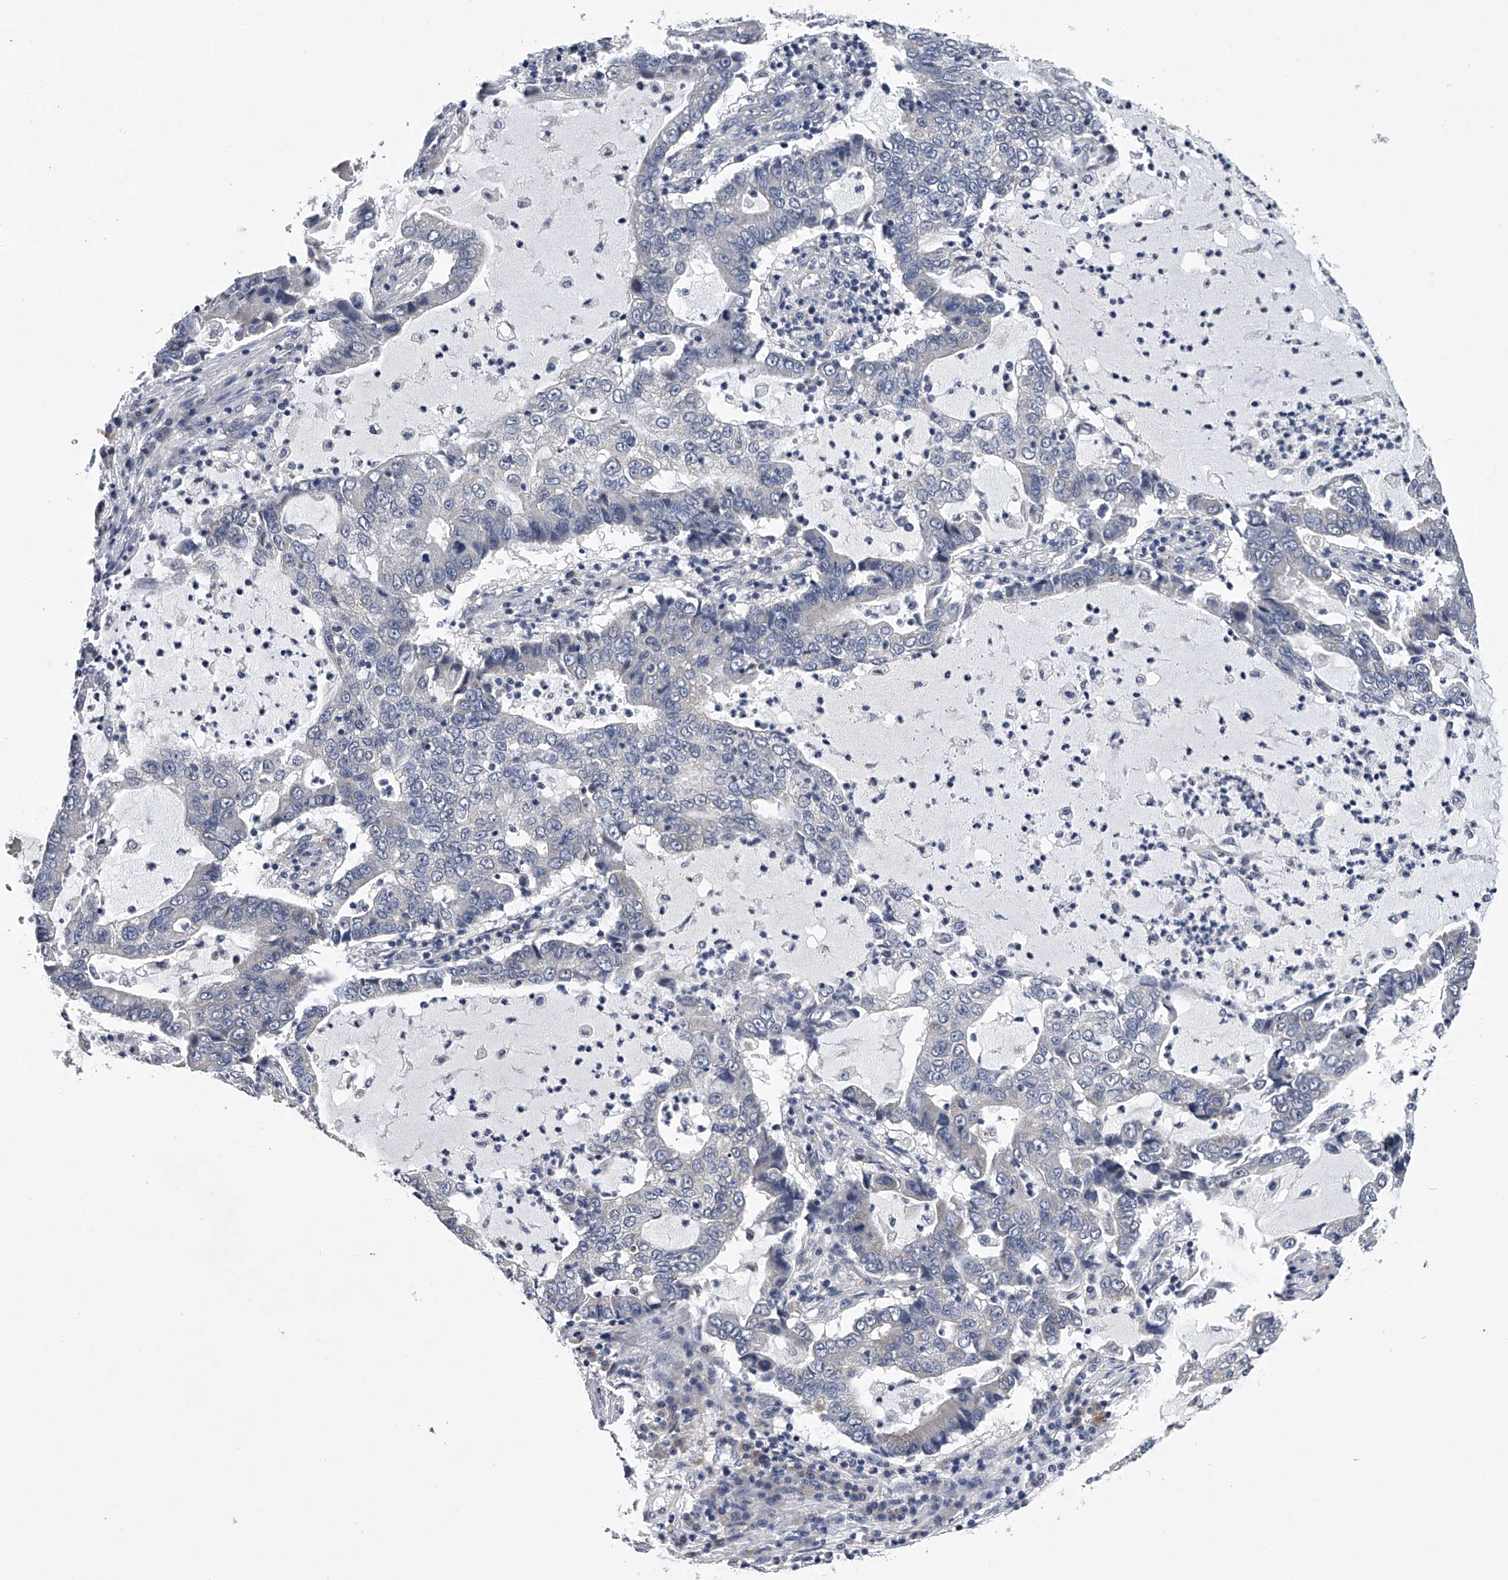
{"staining": {"intensity": "negative", "quantity": "none", "location": "none"}, "tissue": "lung cancer", "cell_type": "Tumor cells", "image_type": "cancer", "snomed": [{"axis": "morphology", "description": "Adenocarcinoma, NOS"}, {"axis": "topography", "description": "Lung"}], "caption": "A high-resolution histopathology image shows IHC staining of lung cancer, which reveals no significant positivity in tumor cells.", "gene": "RNF5", "patient": {"sex": "female", "age": 51}}